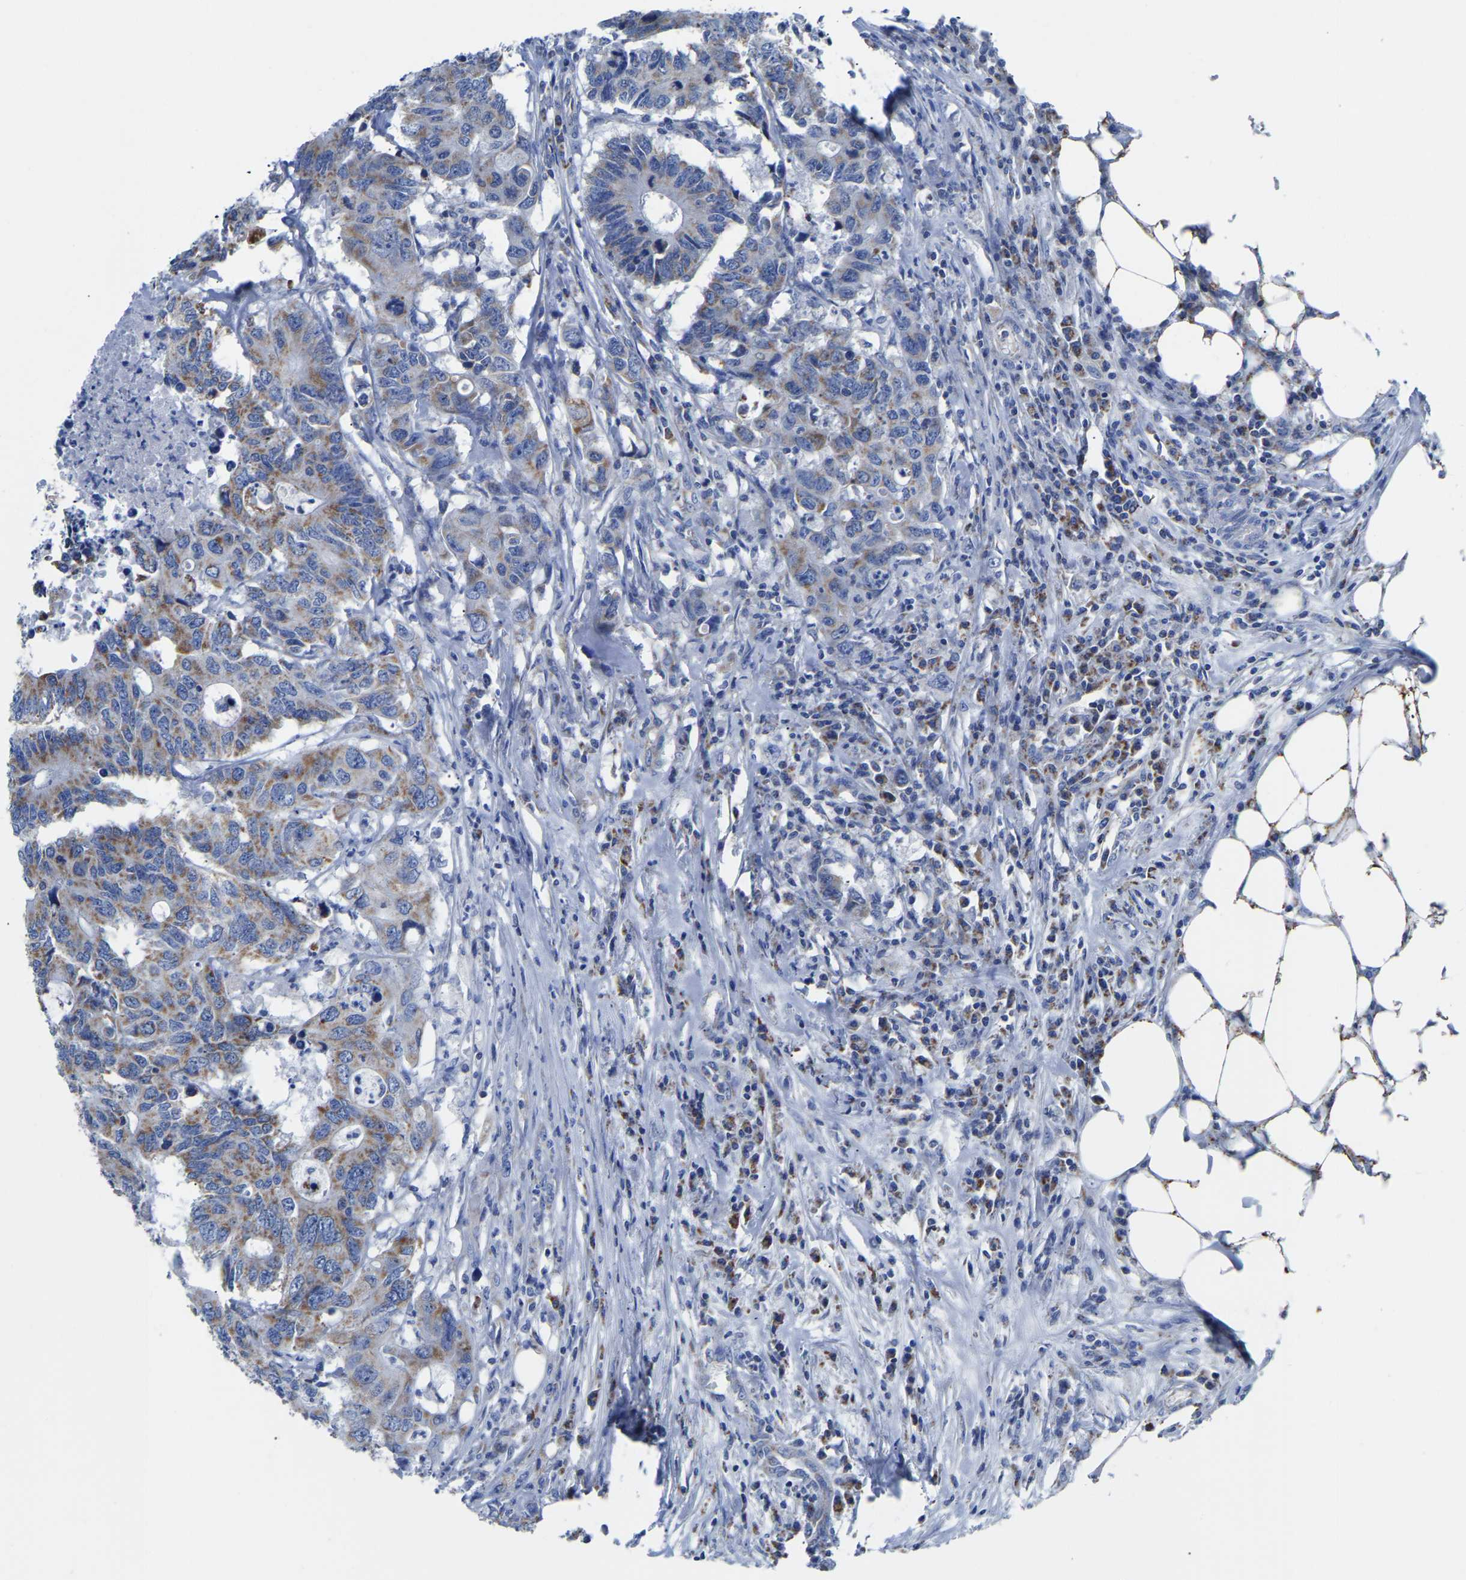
{"staining": {"intensity": "moderate", "quantity": "25%-75%", "location": "cytoplasmic/membranous"}, "tissue": "colorectal cancer", "cell_type": "Tumor cells", "image_type": "cancer", "snomed": [{"axis": "morphology", "description": "Adenocarcinoma, NOS"}, {"axis": "topography", "description": "Colon"}], "caption": "DAB (3,3'-diaminobenzidine) immunohistochemical staining of colorectal cancer (adenocarcinoma) reveals moderate cytoplasmic/membranous protein expression in approximately 25%-75% of tumor cells. The staining is performed using DAB brown chromogen to label protein expression. The nuclei are counter-stained blue using hematoxylin.", "gene": "ETFA", "patient": {"sex": "male", "age": 71}}